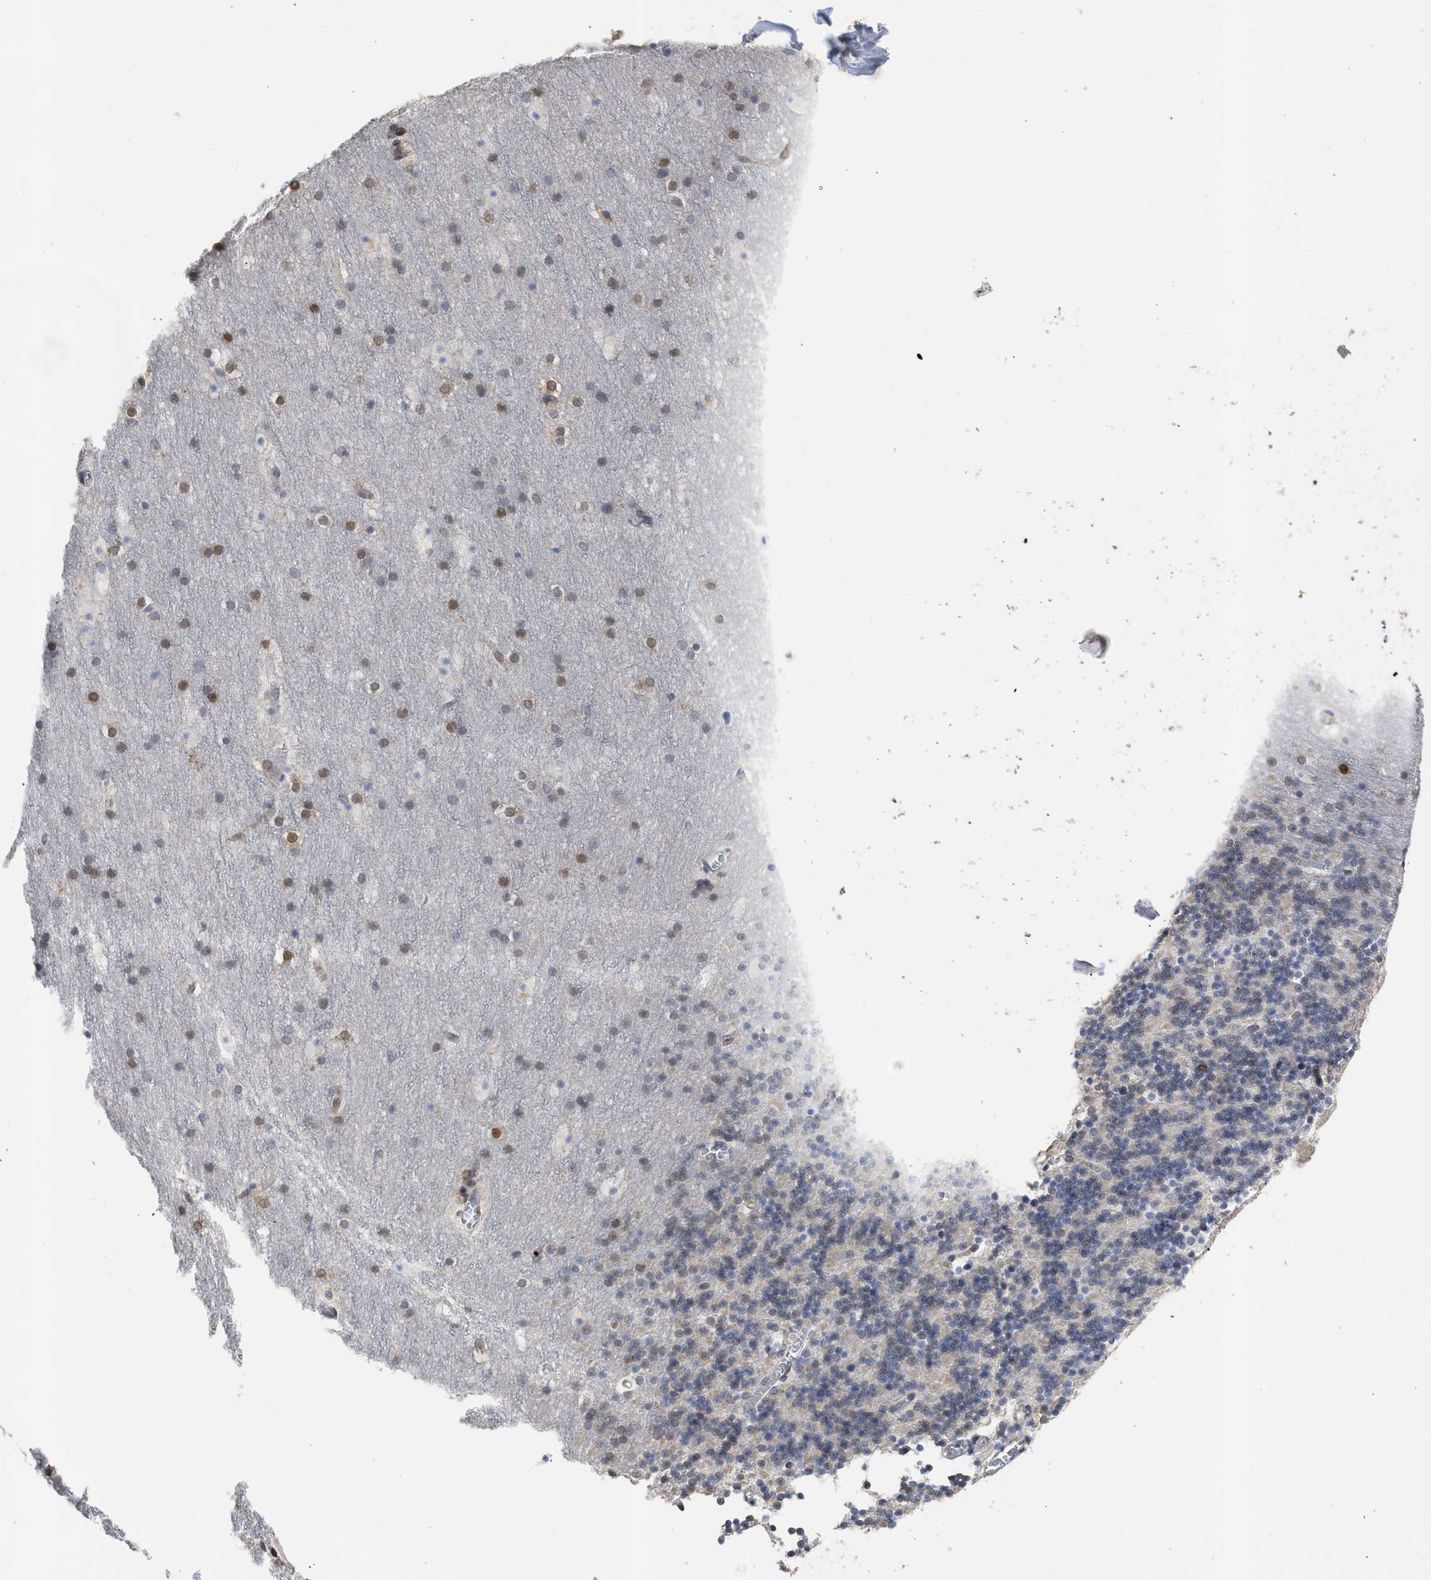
{"staining": {"intensity": "negative", "quantity": "none", "location": "none"}, "tissue": "cerebellum", "cell_type": "Cells in granular layer", "image_type": "normal", "snomed": [{"axis": "morphology", "description": "Normal tissue, NOS"}, {"axis": "topography", "description": "Cerebellum"}], "caption": "High power microscopy histopathology image of an immunohistochemistry (IHC) photomicrograph of unremarkable cerebellum, revealing no significant expression in cells in granular layer. (DAB IHC visualized using brightfield microscopy, high magnification).", "gene": "DNAJC1", "patient": {"sex": "male", "age": 45}}